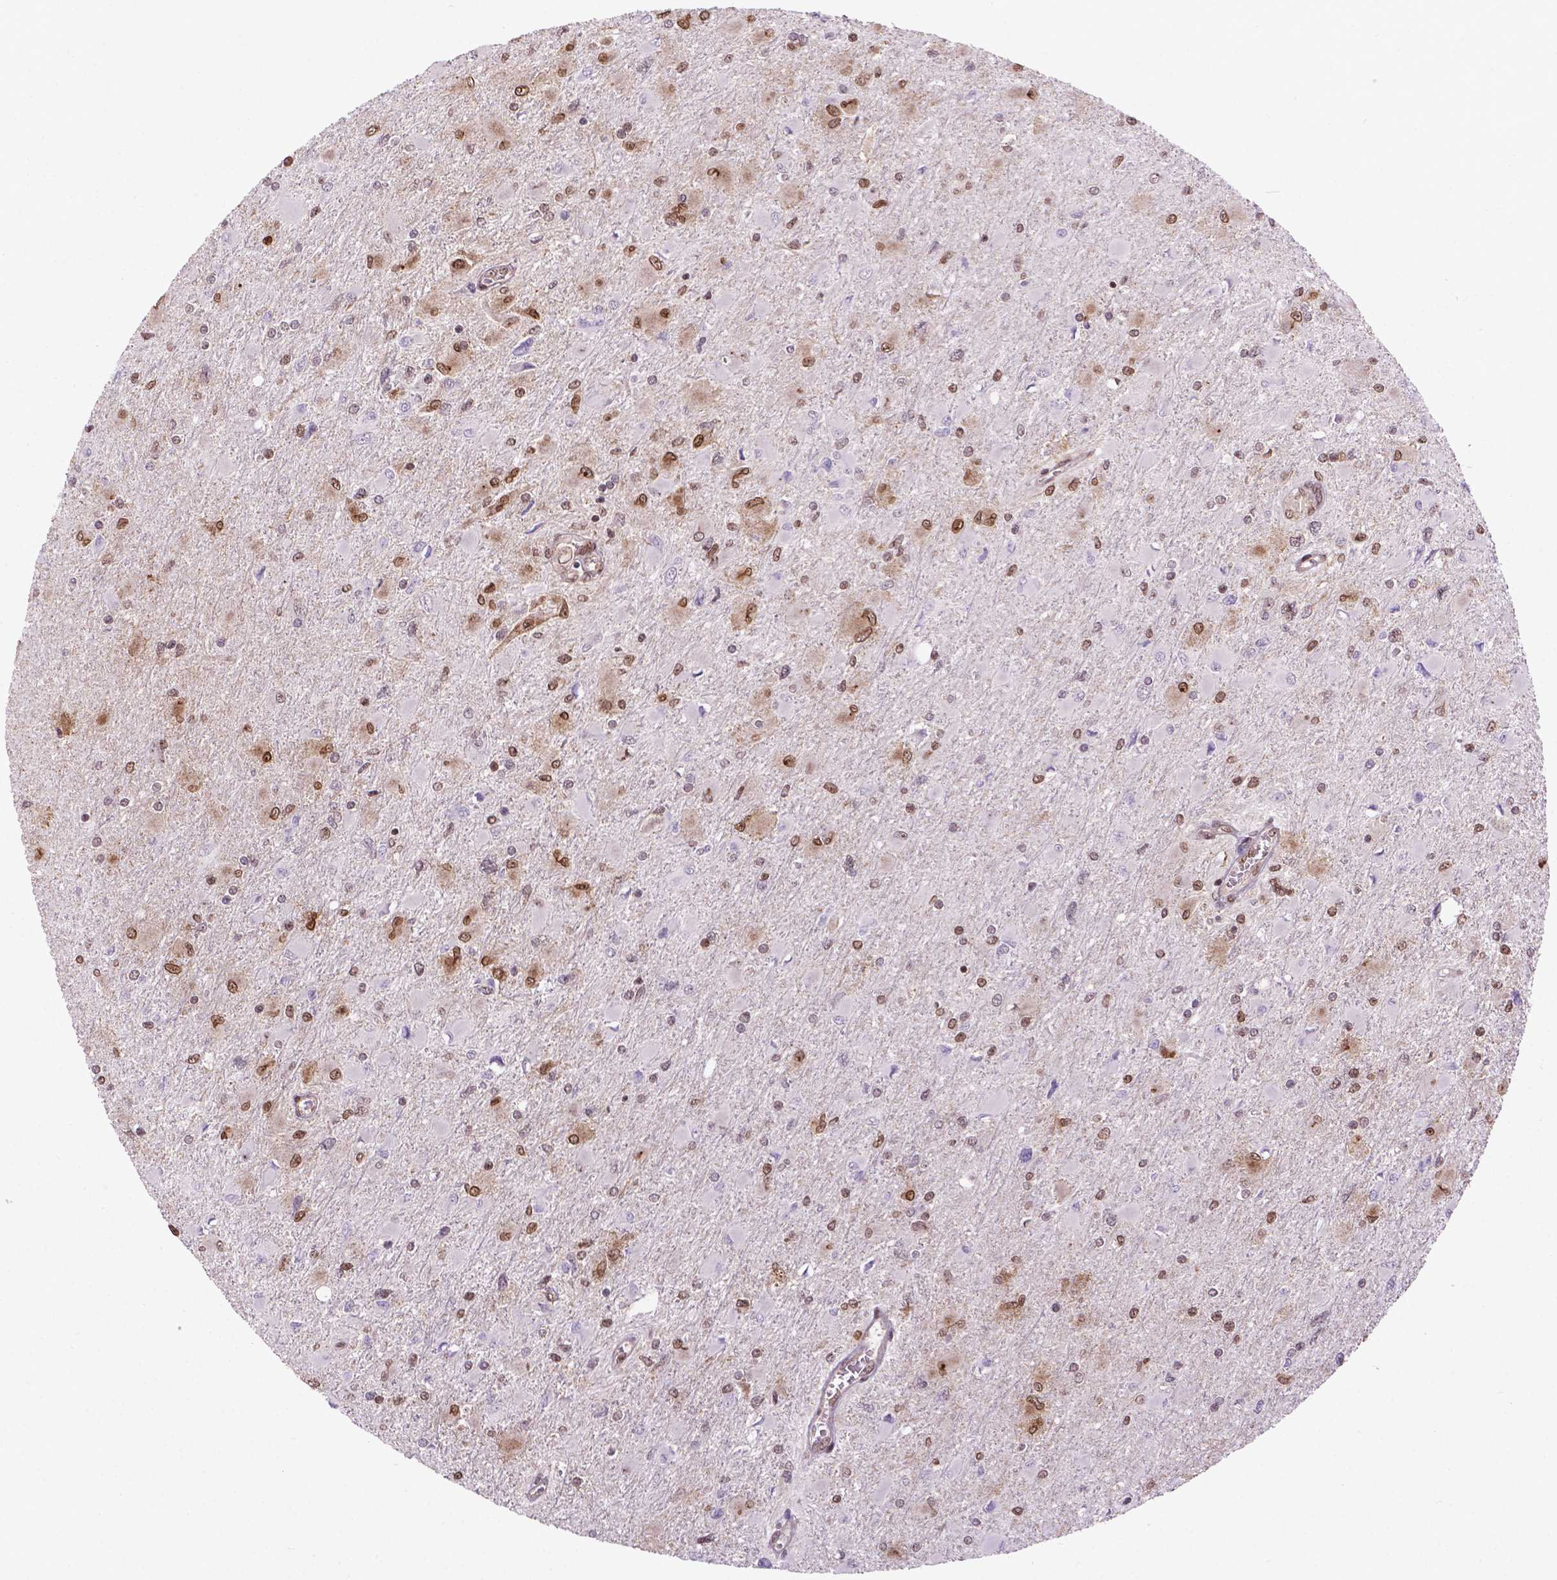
{"staining": {"intensity": "moderate", "quantity": ">75%", "location": "cytoplasmic/membranous,nuclear"}, "tissue": "glioma", "cell_type": "Tumor cells", "image_type": "cancer", "snomed": [{"axis": "morphology", "description": "Glioma, malignant, High grade"}, {"axis": "topography", "description": "Cerebral cortex"}], "caption": "Protein expression analysis of malignant glioma (high-grade) displays moderate cytoplasmic/membranous and nuclear staining in about >75% of tumor cells.", "gene": "CSNK2A1", "patient": {"sex": "female", "age": 36}}